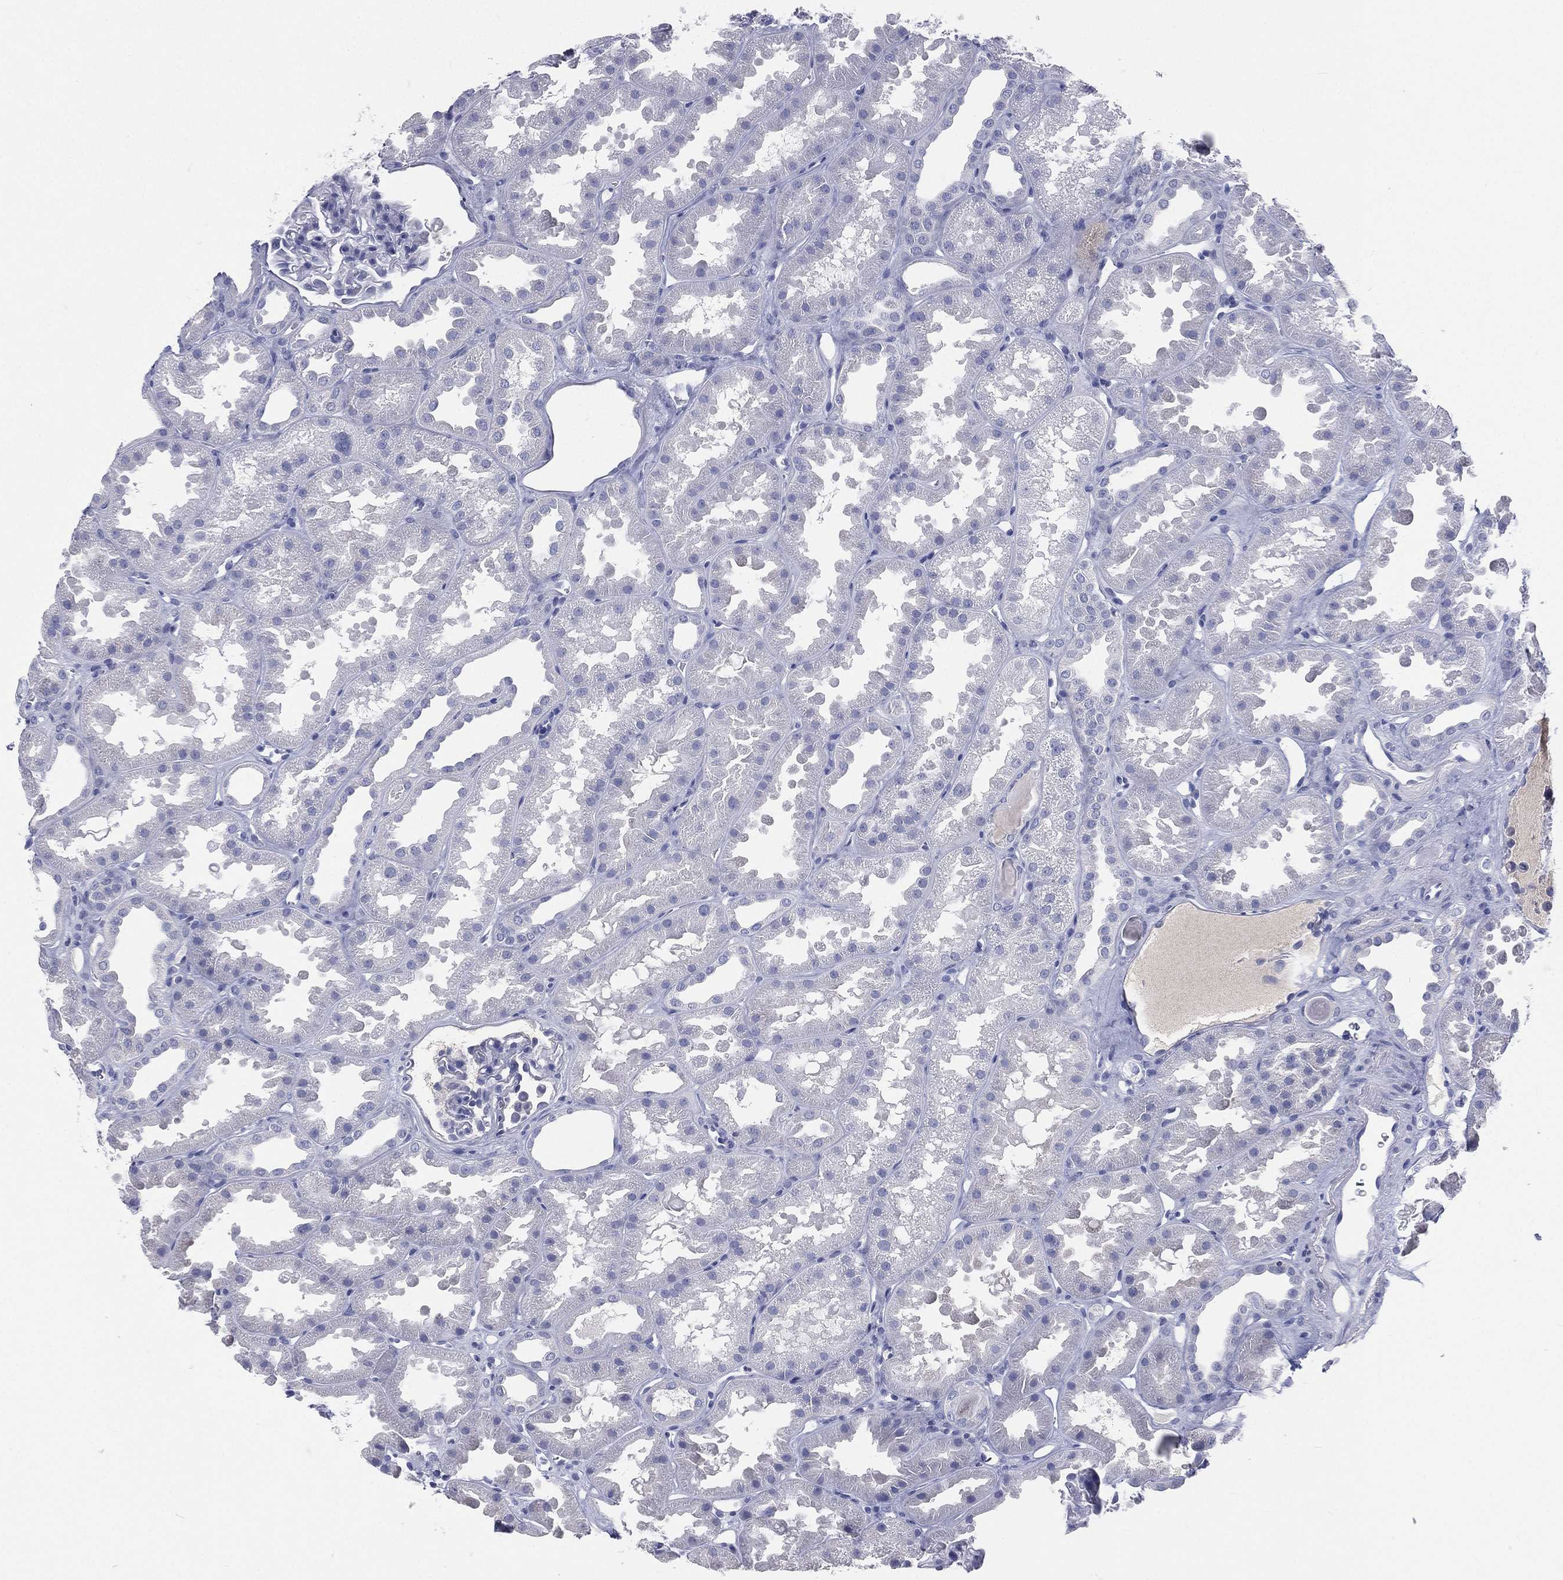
{"staining": {"intensity": "negative", "quantity": "none", "location": "none"}, "tissue": "kidney", "cell_type": "Cells in glomeruli", "image_type": "normal", "snomed": [{"axis": "morphology", "description": "Normal tissue, NOS"}, {"axis": "topography", "description": "Kidney"}], "caption": "Cells in glomeruli are negative for brown protein staining in normal kidney. The staining is performed using DAB (3,3'-diaminobenzidine) brown chromogen with nuclei counter-stained in using hematoxylin.", "gene": "CD3D", "patient": {"sex": "male", "age": 61}}